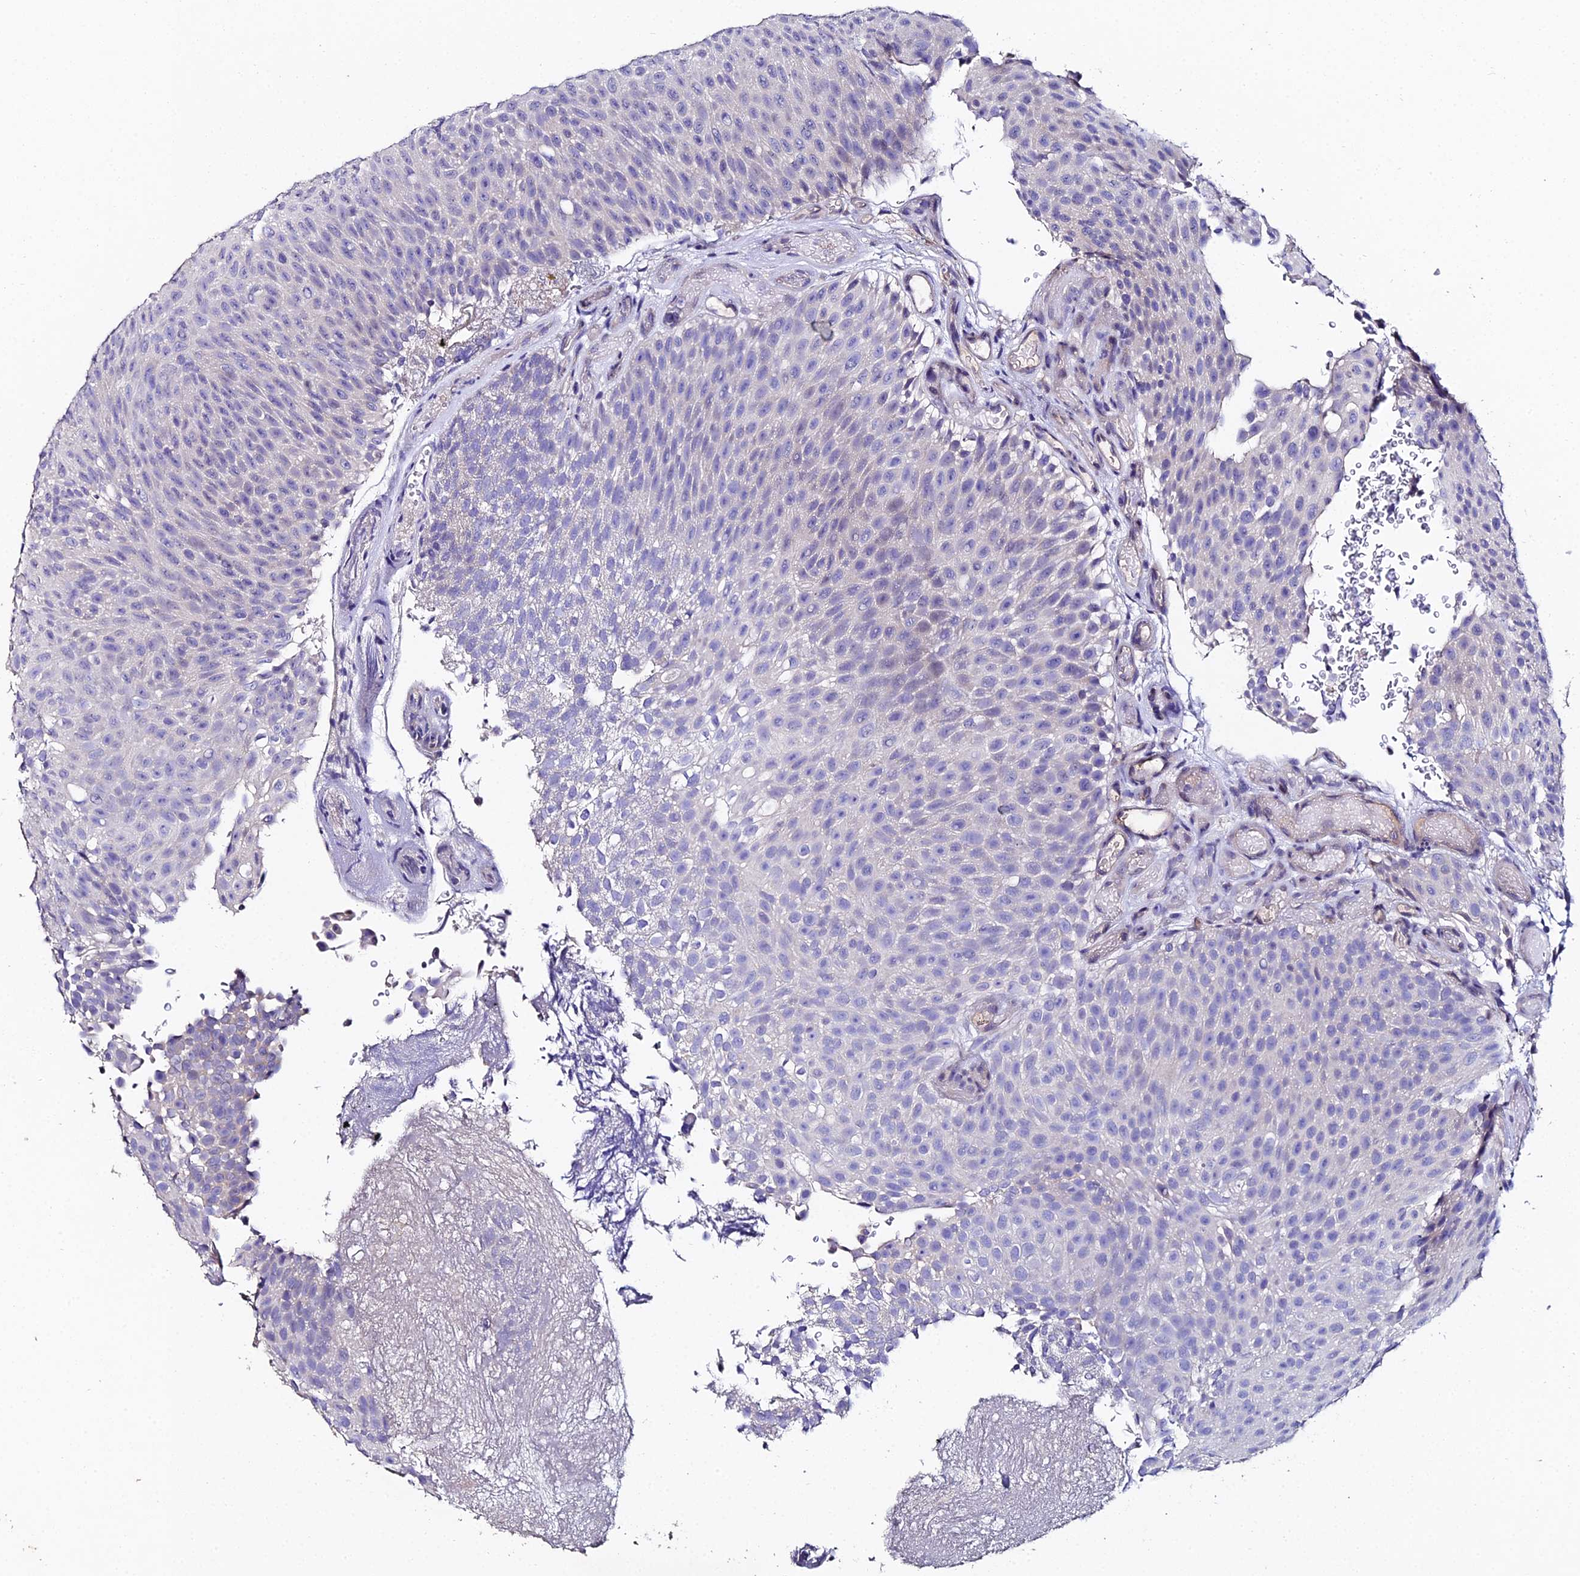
{"staining": {"intensity": "negative", "quantity": "none", "location": "none"}, "tissue": "urothelial cancer", "cell_type": "Tumor cells", "image_type": "cancer", "snomed": [{"axis": "morphology", "description": "Urothelial carcinoma, Low grade"}, {"axis": "topography", "description": "Urinary bladder"}], "caption": "Tumor cells are negative for protein expression in human urothelial cancer. (IHC, brightfield microscopy, high magnification).", "gene": "ESRRG", "patient": {"sex": "male", "age": 78}}